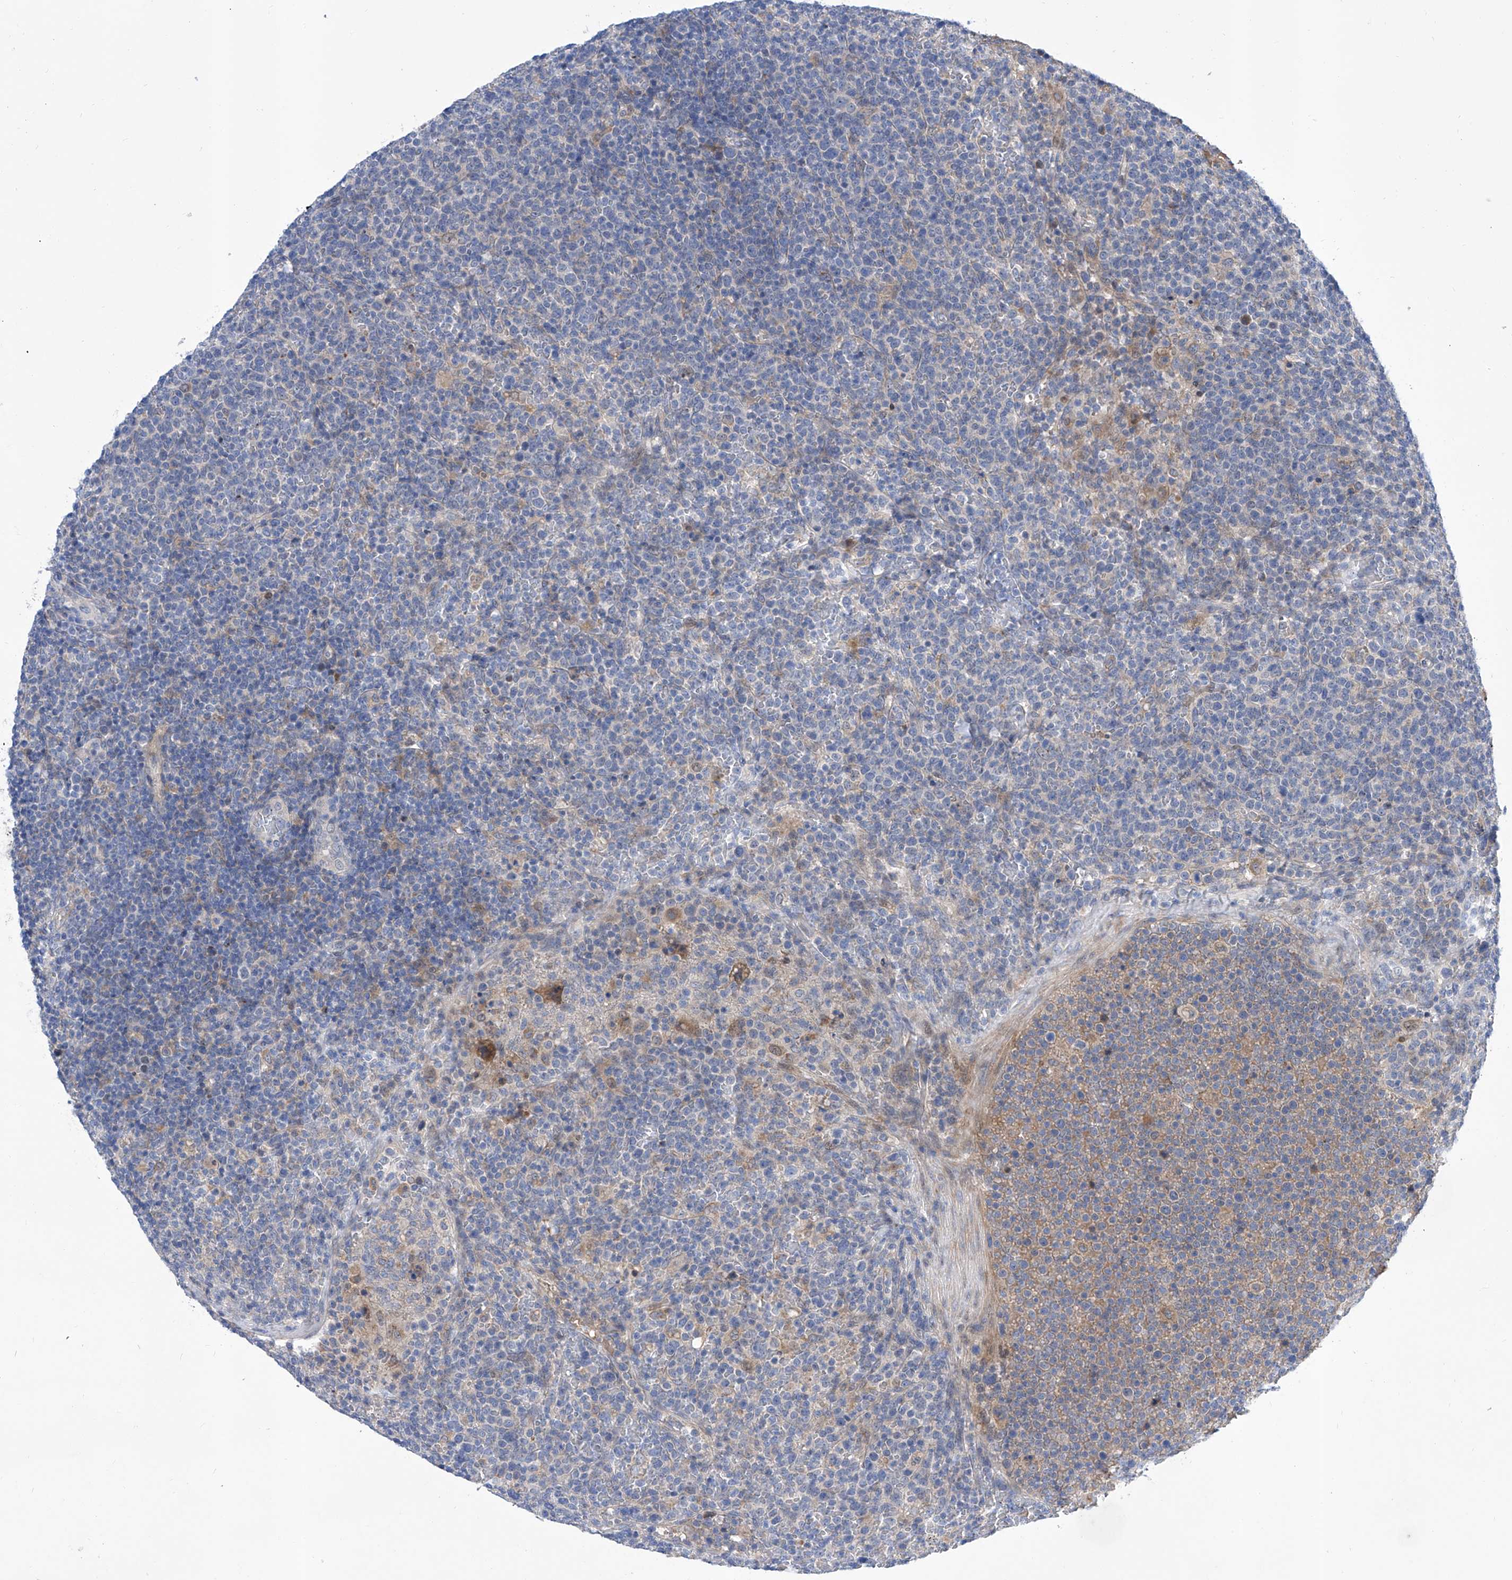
{"staining": {"intensity": "negative", "quantity": "none", "location": "none"}, "tissue": "lymphoma", "cell_type": "Tumor cells", "image_type": "cancer", "snomed": [{"axis": "morphology", "description": "Malignant lymphoma, non-Hodgkin's type, High grade"}, {"axis": "topography", "description": "Lymph node"}], "caption": "The photomicrograph exhibits no staining of tumor cells in high-grade malignant lymphoma, non-Hodgkin's type.", "gene": "SRBD1", "patient": {"sex": "male", "age": 61}}